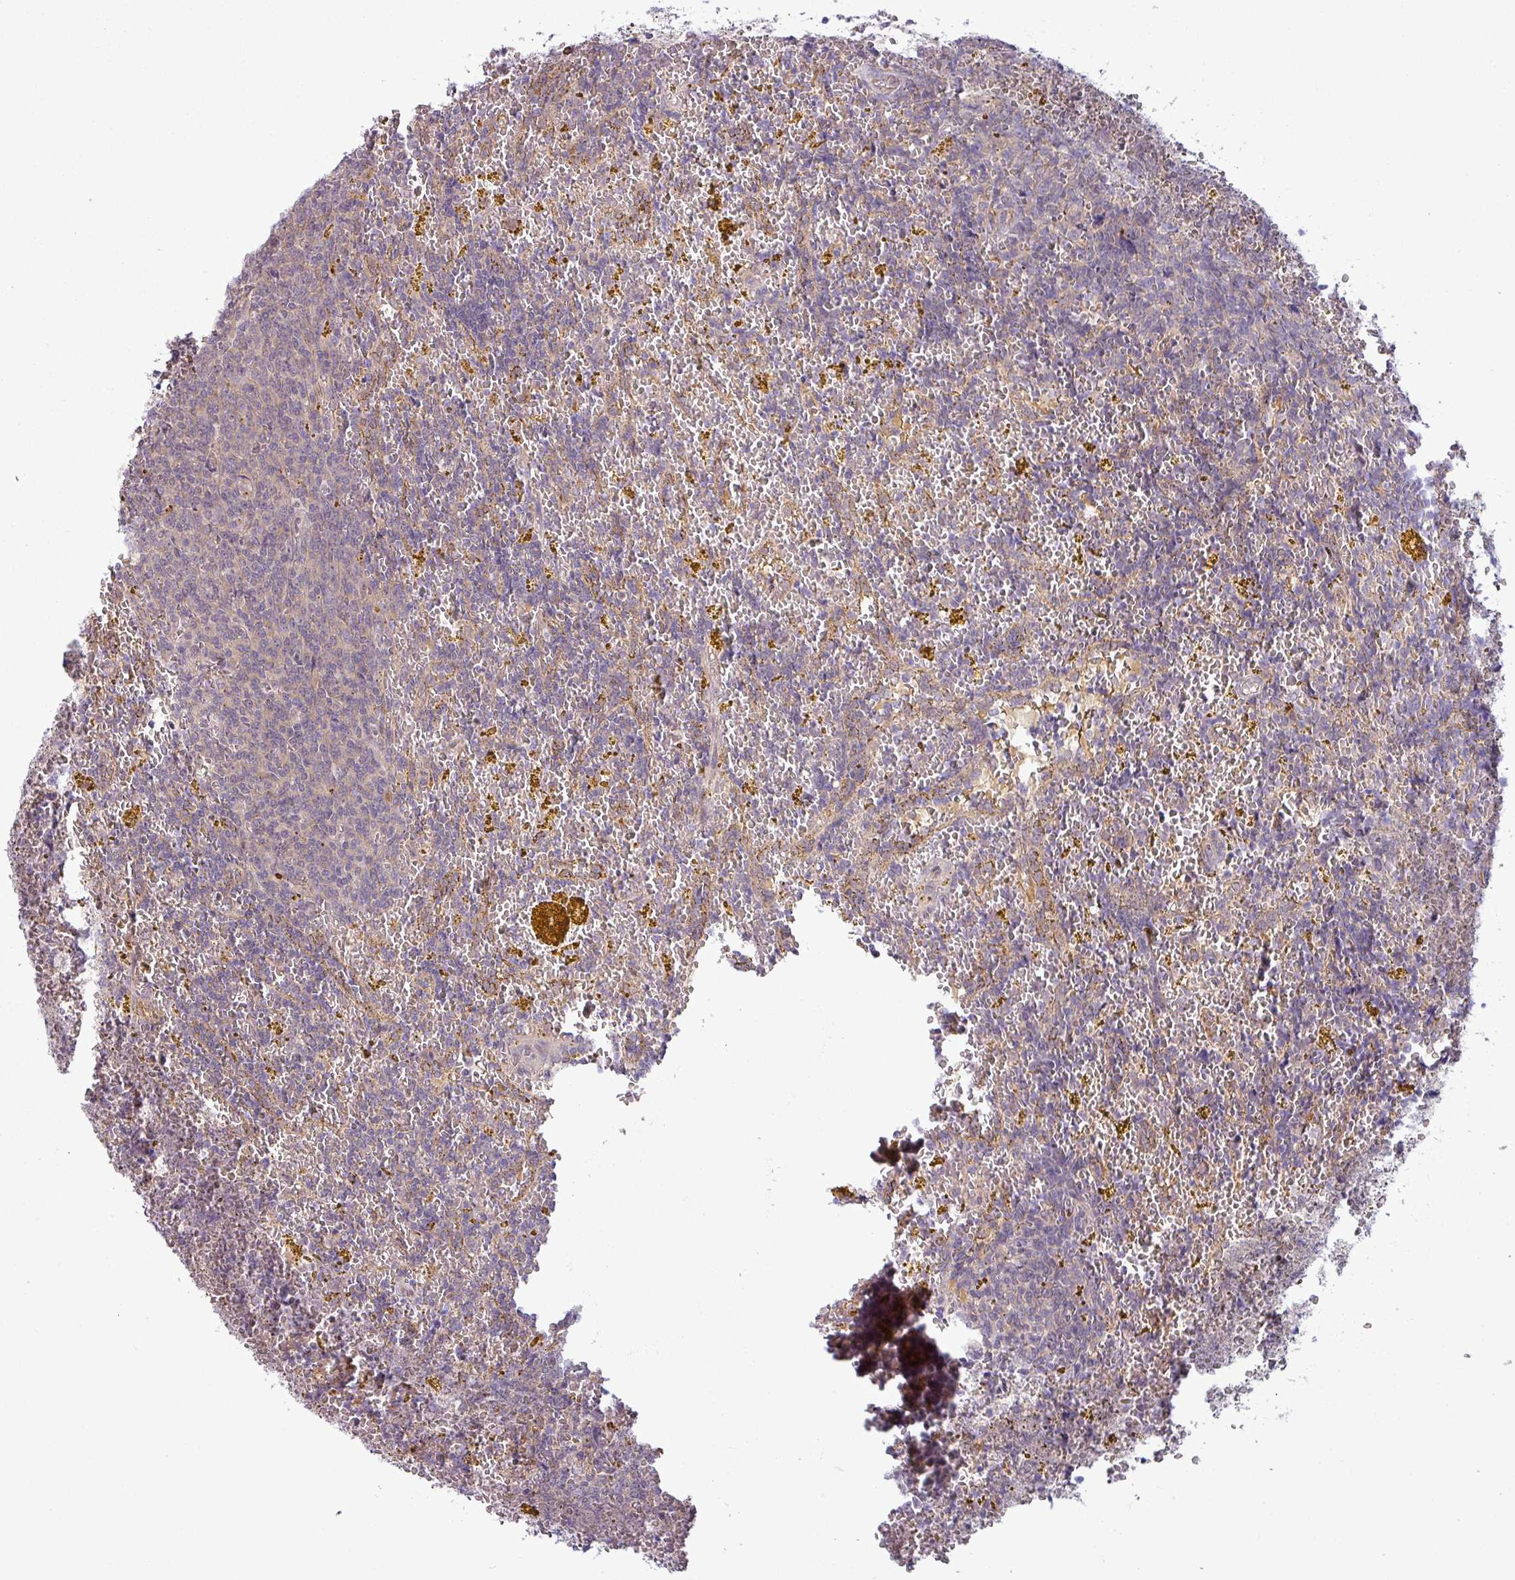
{"staining": {"intensity": "negative", "quantity": "none", "location": "none"}, "tissue": "lymphoma", "cell_type": "Tumor cells", "image_type": "cancer", "snomed": [{"axis": "morphology", "description": "Malignant lymphoma, non-Hodgkin's type, Low grade"}, {"axis": "topography", "description": "Spleen"}, {"axis": "topography", "description": "Lymph node"}], "caption": "This is an immunohistochemistry (IHC) micrograph of human low-grade malignant lymphoma, non-Hodgkin's type. There is no expression in tumor cells.", "gene": "CCDC144A", "patient": {"sex": "female", "age": 66}}